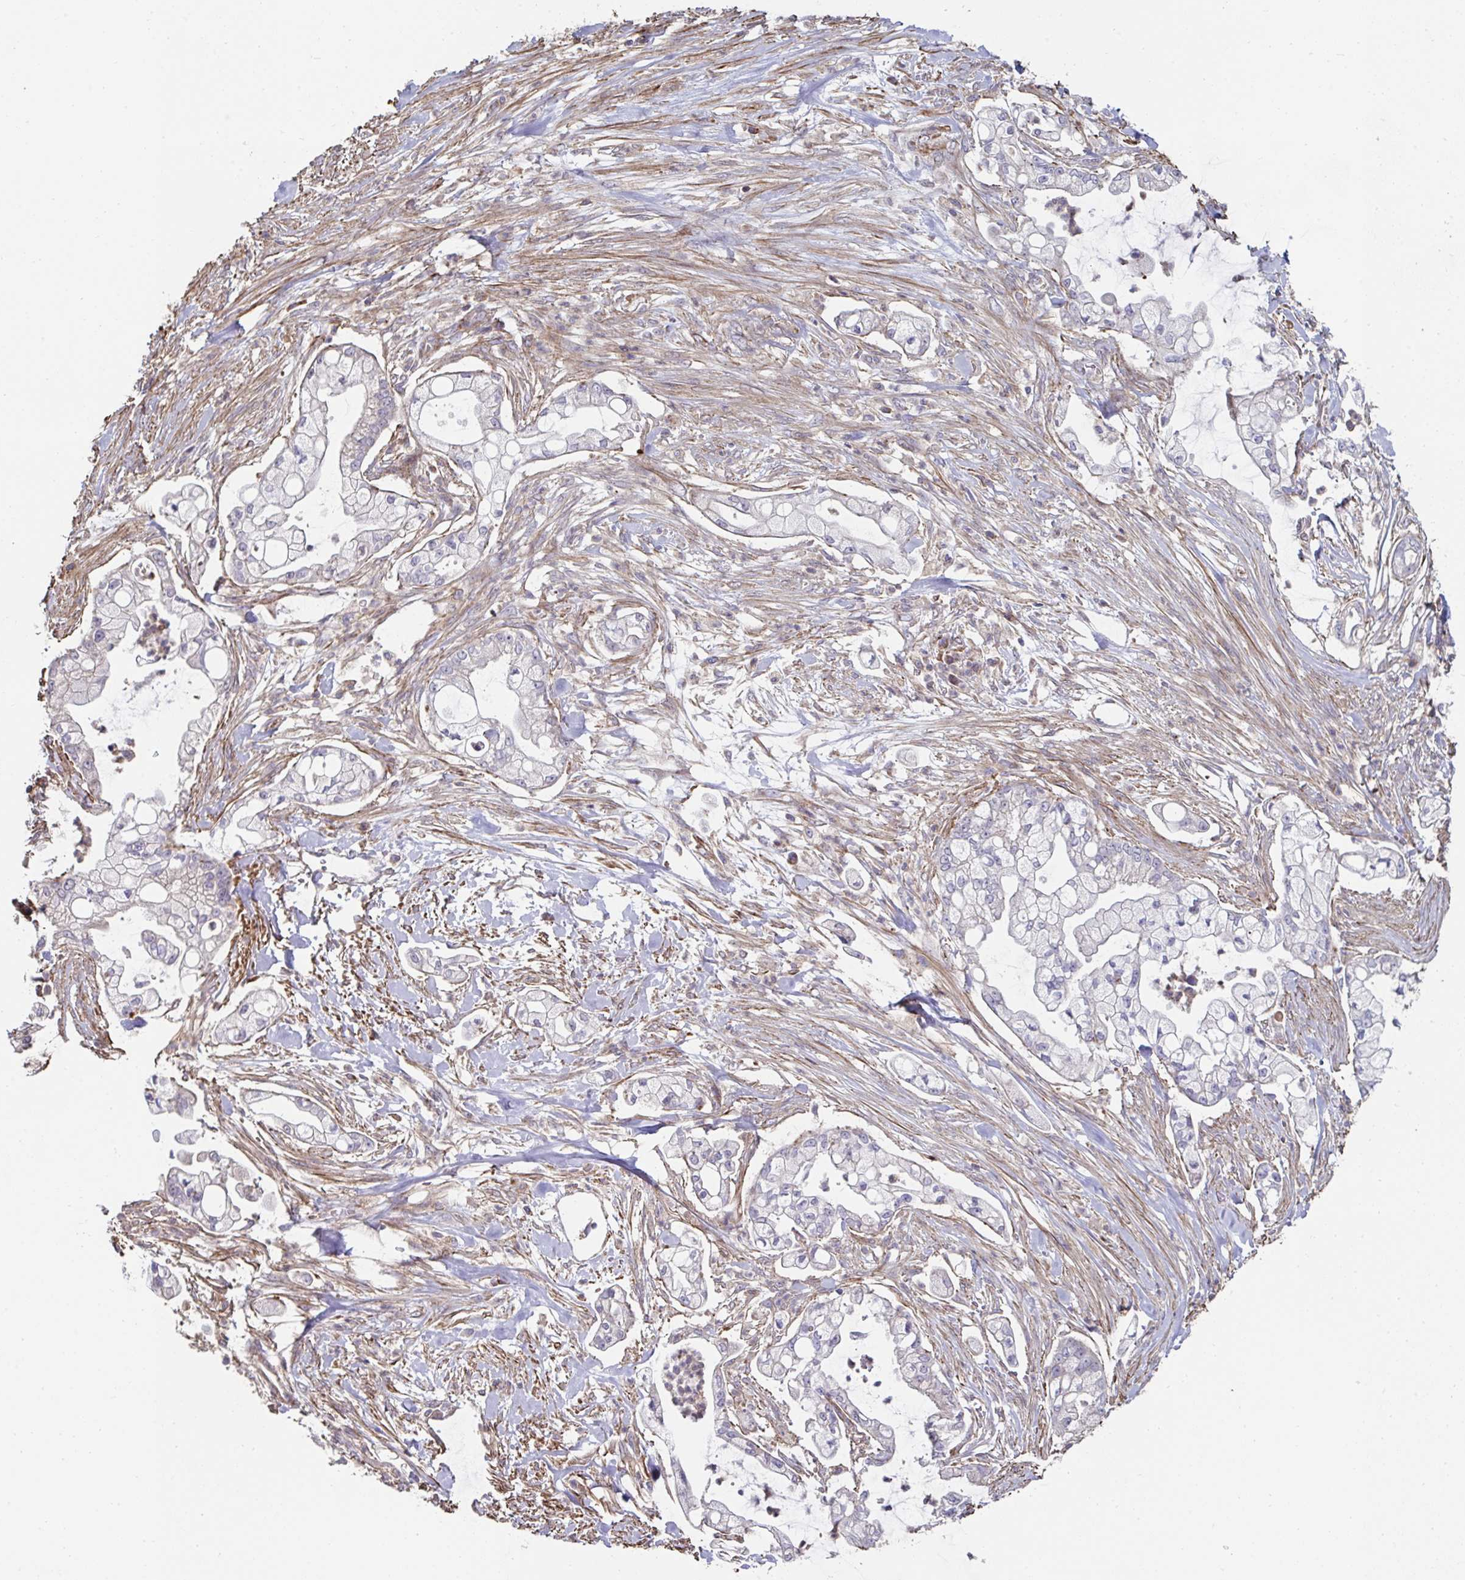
{"staining": {"intensity": "negative", "quantity": "none", "location": "none"}, "tissue": "pancreatic cancer", "cell_type": "Tumor cells", "image_type": "cancer", "snomed": [{"axis": "morphology", "description": "Adenocarcinoma, NOS"}, {"axis": "topography", "description": "Pancreas"}], "caption": "This is a histopathology image of immunohistochemistry staining of pancreatic cancer (adenocarcinoma), which shows no staining in tumor cells. (DAB immunohistochemistry (IHC) visualized using brightfield microscopy, high magnification).", "gene": "DZANK1", "patient": {"sex": "female", "age": 69}}